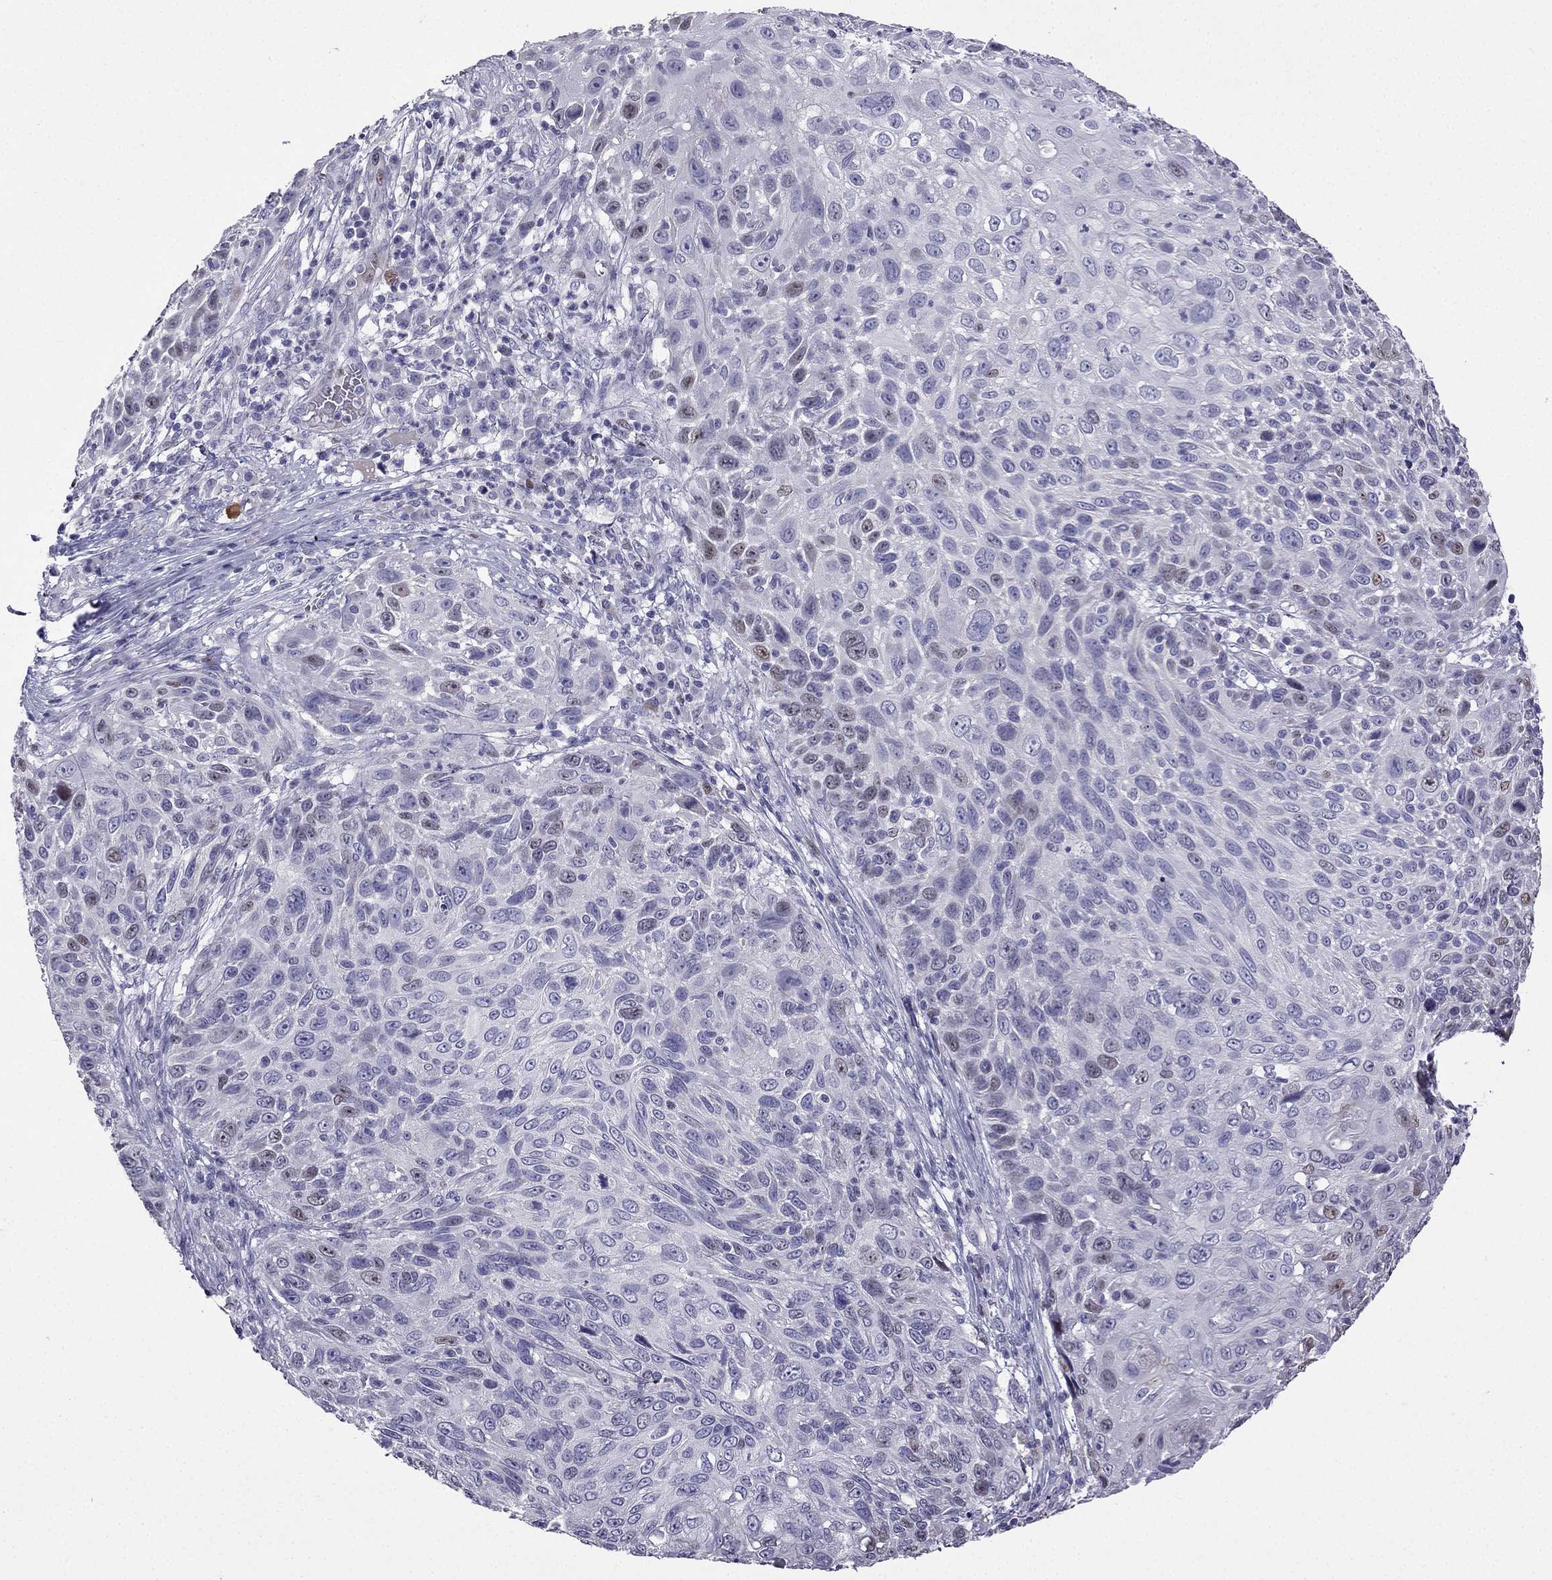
{"staining": {"intensity": "weak", "quantity": "<25%", "location": "nuclear"}, "tissue": "skin cancer", "cell_type": "Tumor cells", "image_type": "cancer", "snomed": [{"axis": "morphology", "description": "Squamous cell carcinoma, NOS"}, {"axis": "topography", "description": "Skin"}], "caption": "An IHC photomicrograph of skin cancer is shown. There is no staining in tumor cells of skin cancer.", "gene": "UHRF1", "patient": {"sex": "male", "age": 92}}